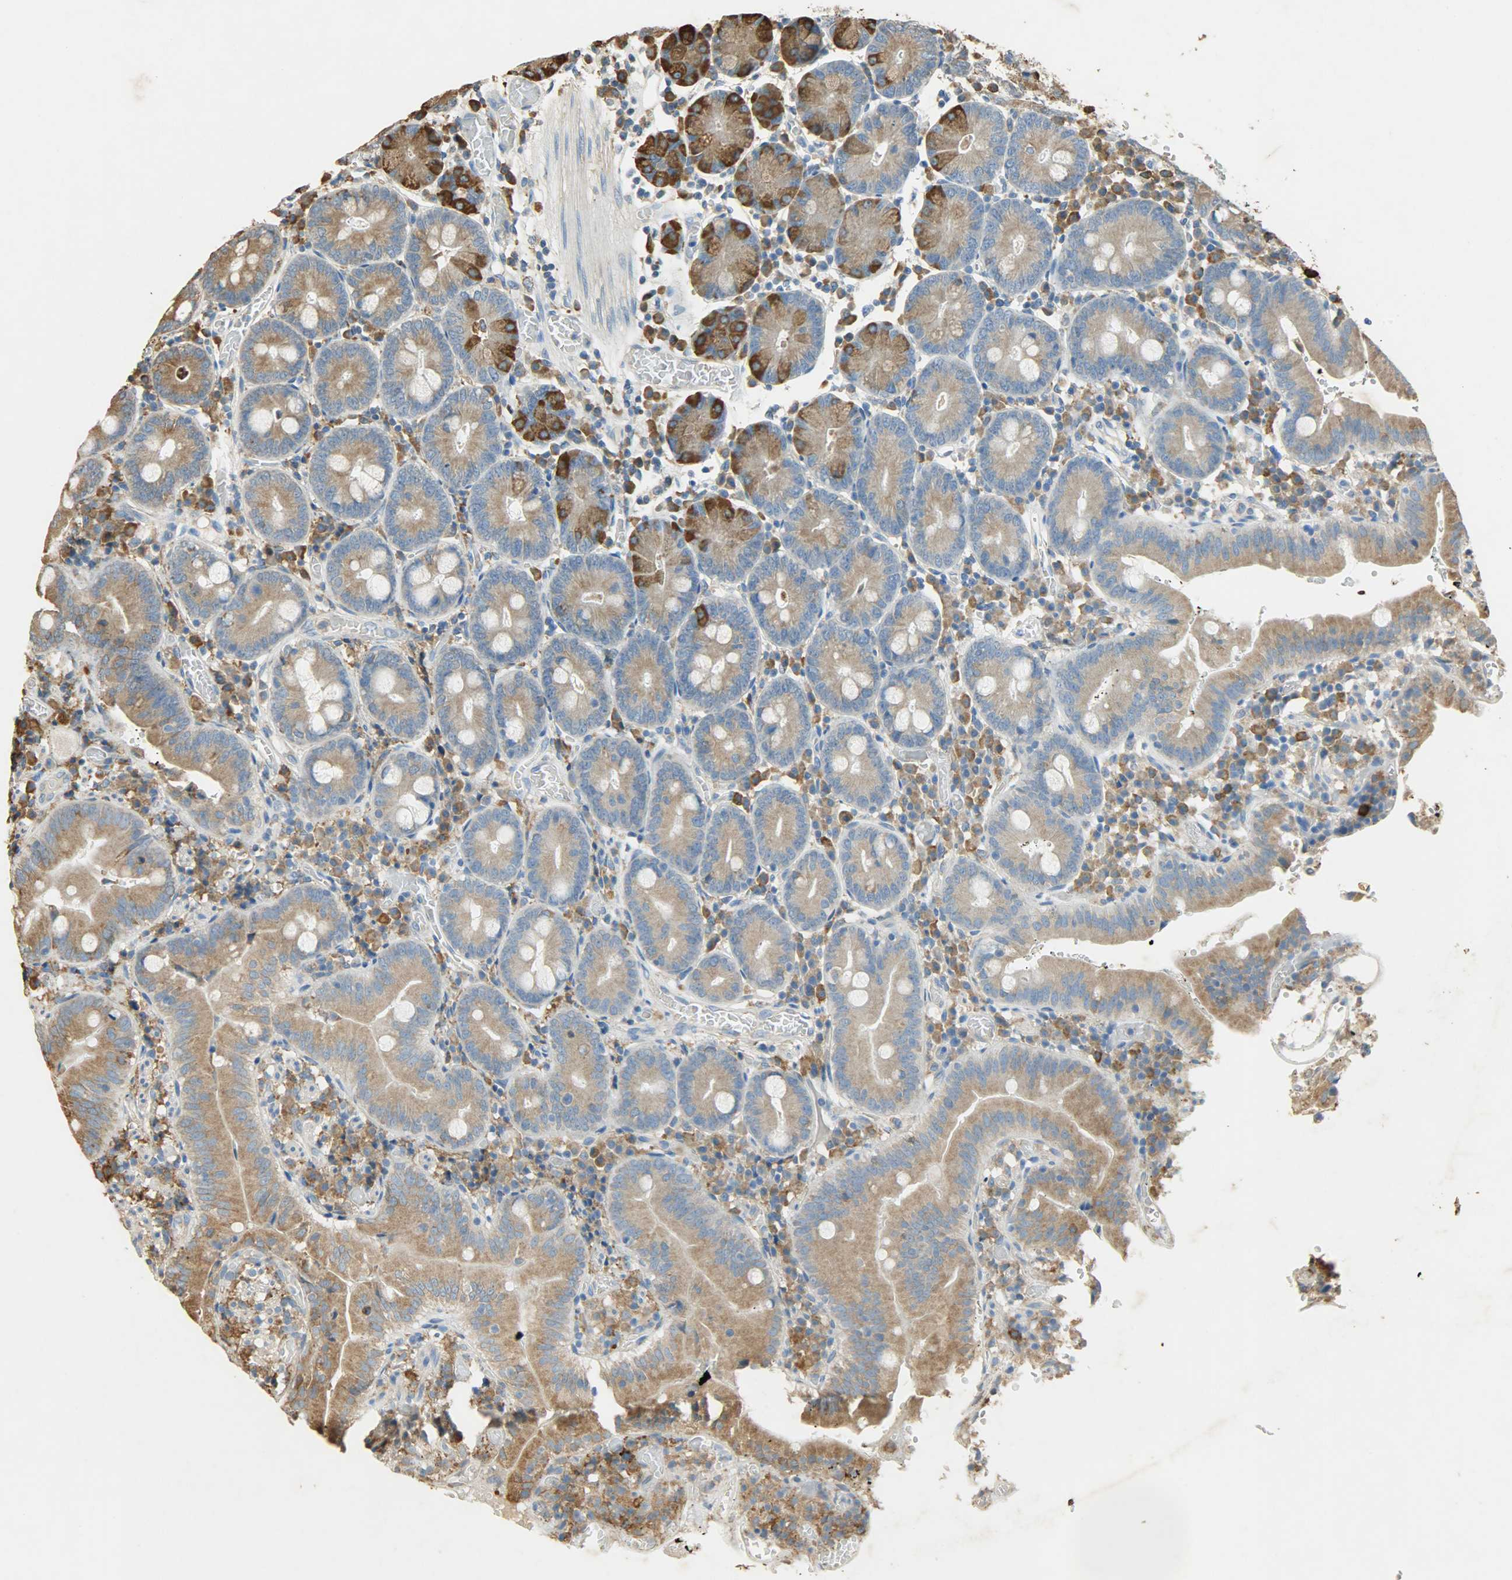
{"staining": {"intensity": "moderate", "quantity": ">75%", "location": "cytoplasmic/membranous"}, "tissue": "small intestine", "cell_type": "Glandular cells", "image_type": "normal", "snomed": [{"axis": "morphology", "description": "Normal tissue, NOS"}, {"axis": "topography", "description": "Small intestine"}], "caption": "Brown immunohistochemical staining in unremarkable small intestine exhibits moderate cytoplasmic/membranous staining in approximately >75% of glandular cells. Nuclei are stained in blue.", "gene": "HSPA5", "patient": {"sex": "male", "age": 71}}